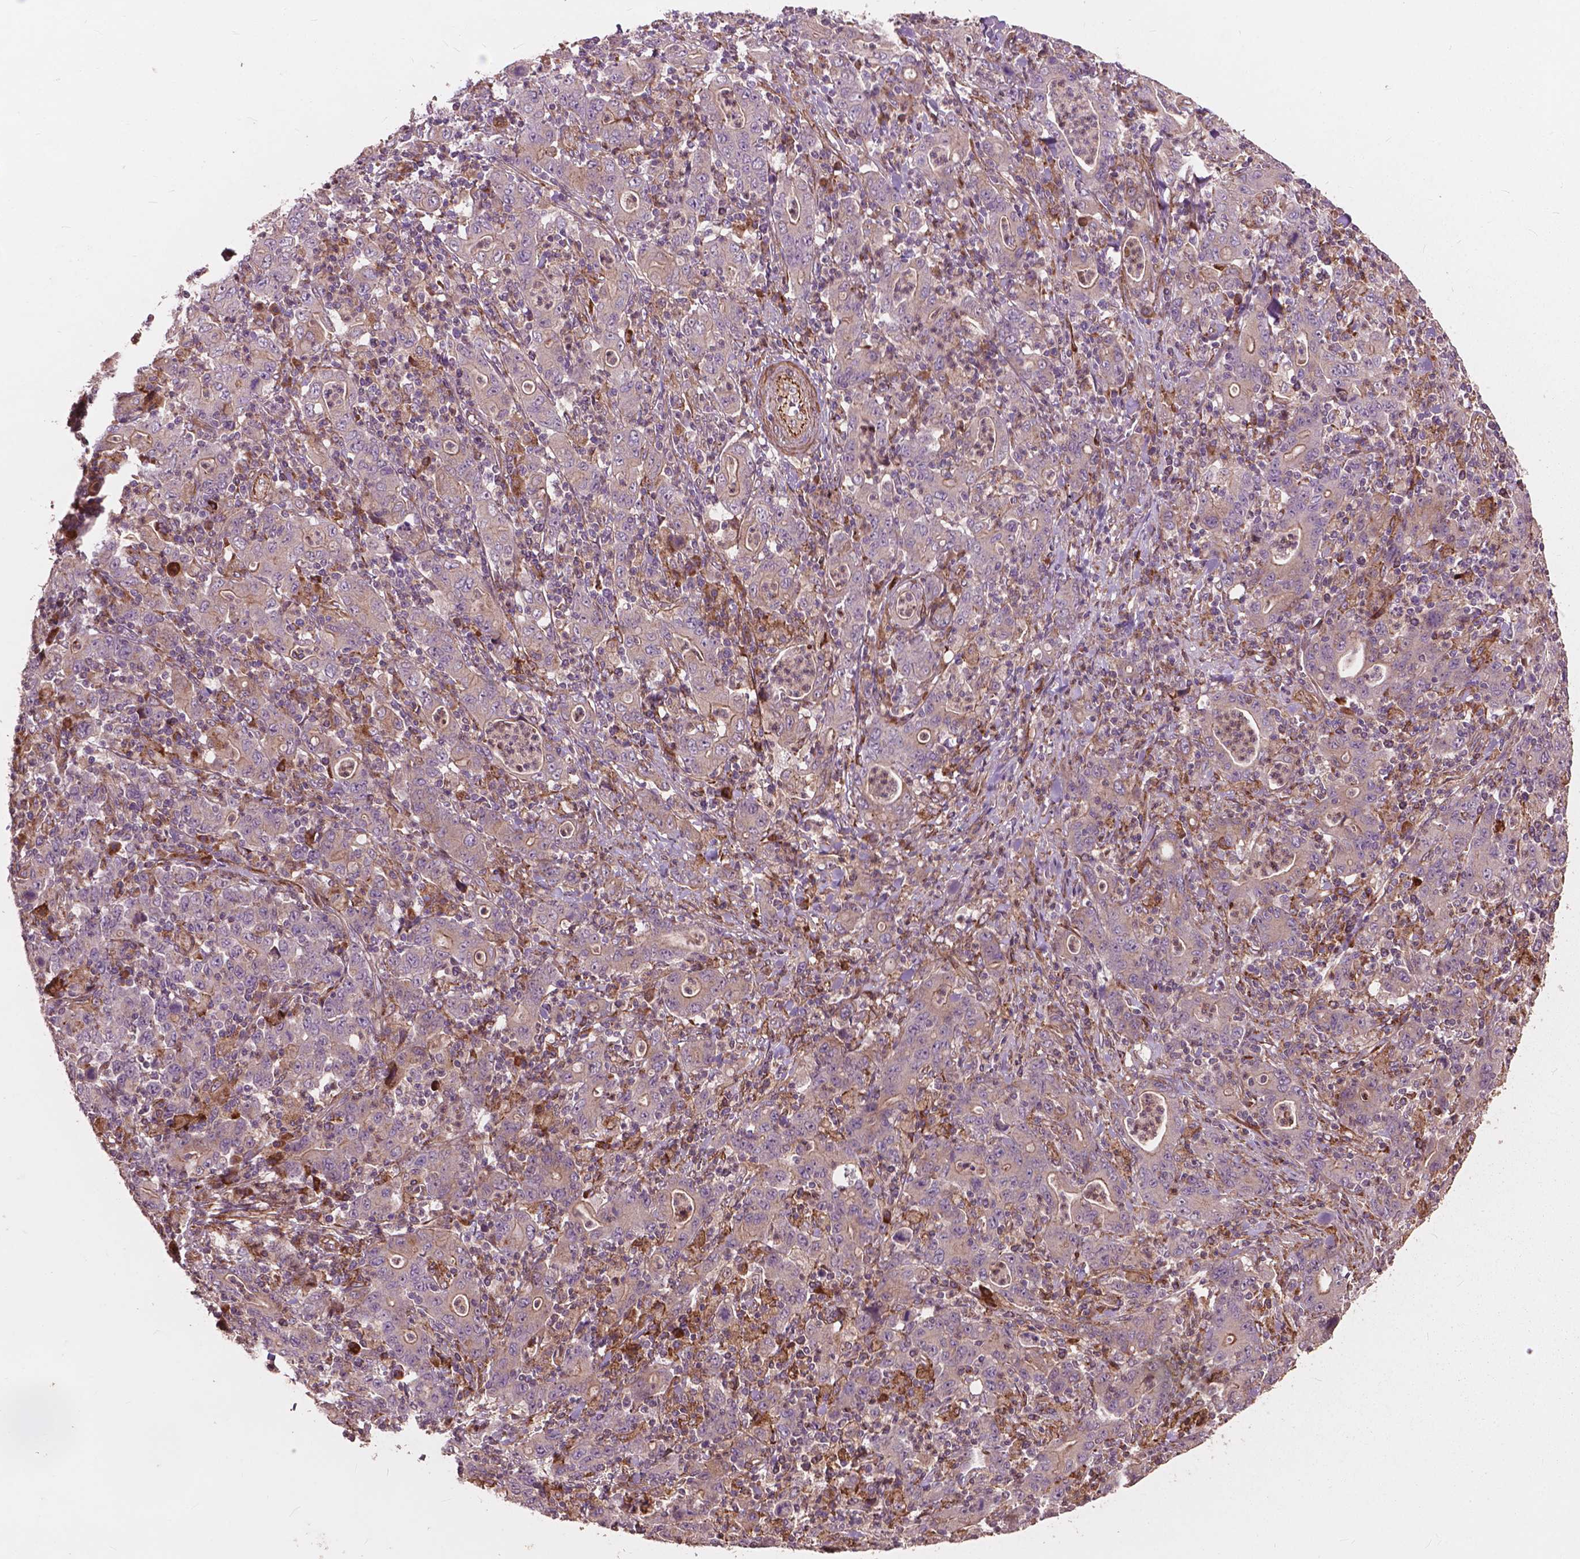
{"staining": {"intensity": "weak", "quantity": "25%-75%", "location": "cytoplasmic/membranous"}, "tissue": "stomach cancer", "cell_type": "Tumor cells", "image_type": "cancer", "snomed": [{"axis": "morphology", "description": "Adenocarcinoma, NOS"}, {"axis": "topography", "description": "Stomach, upper"}], "caption": "Human adenocarcinoma (stomach) stained for a protein (brown) displays weak cytoplasmic/membranous positive positivity in about 25%-75% of tumor cells.", "gene": "FNIP1", "patient": {"sex": "male", "age": 69}}